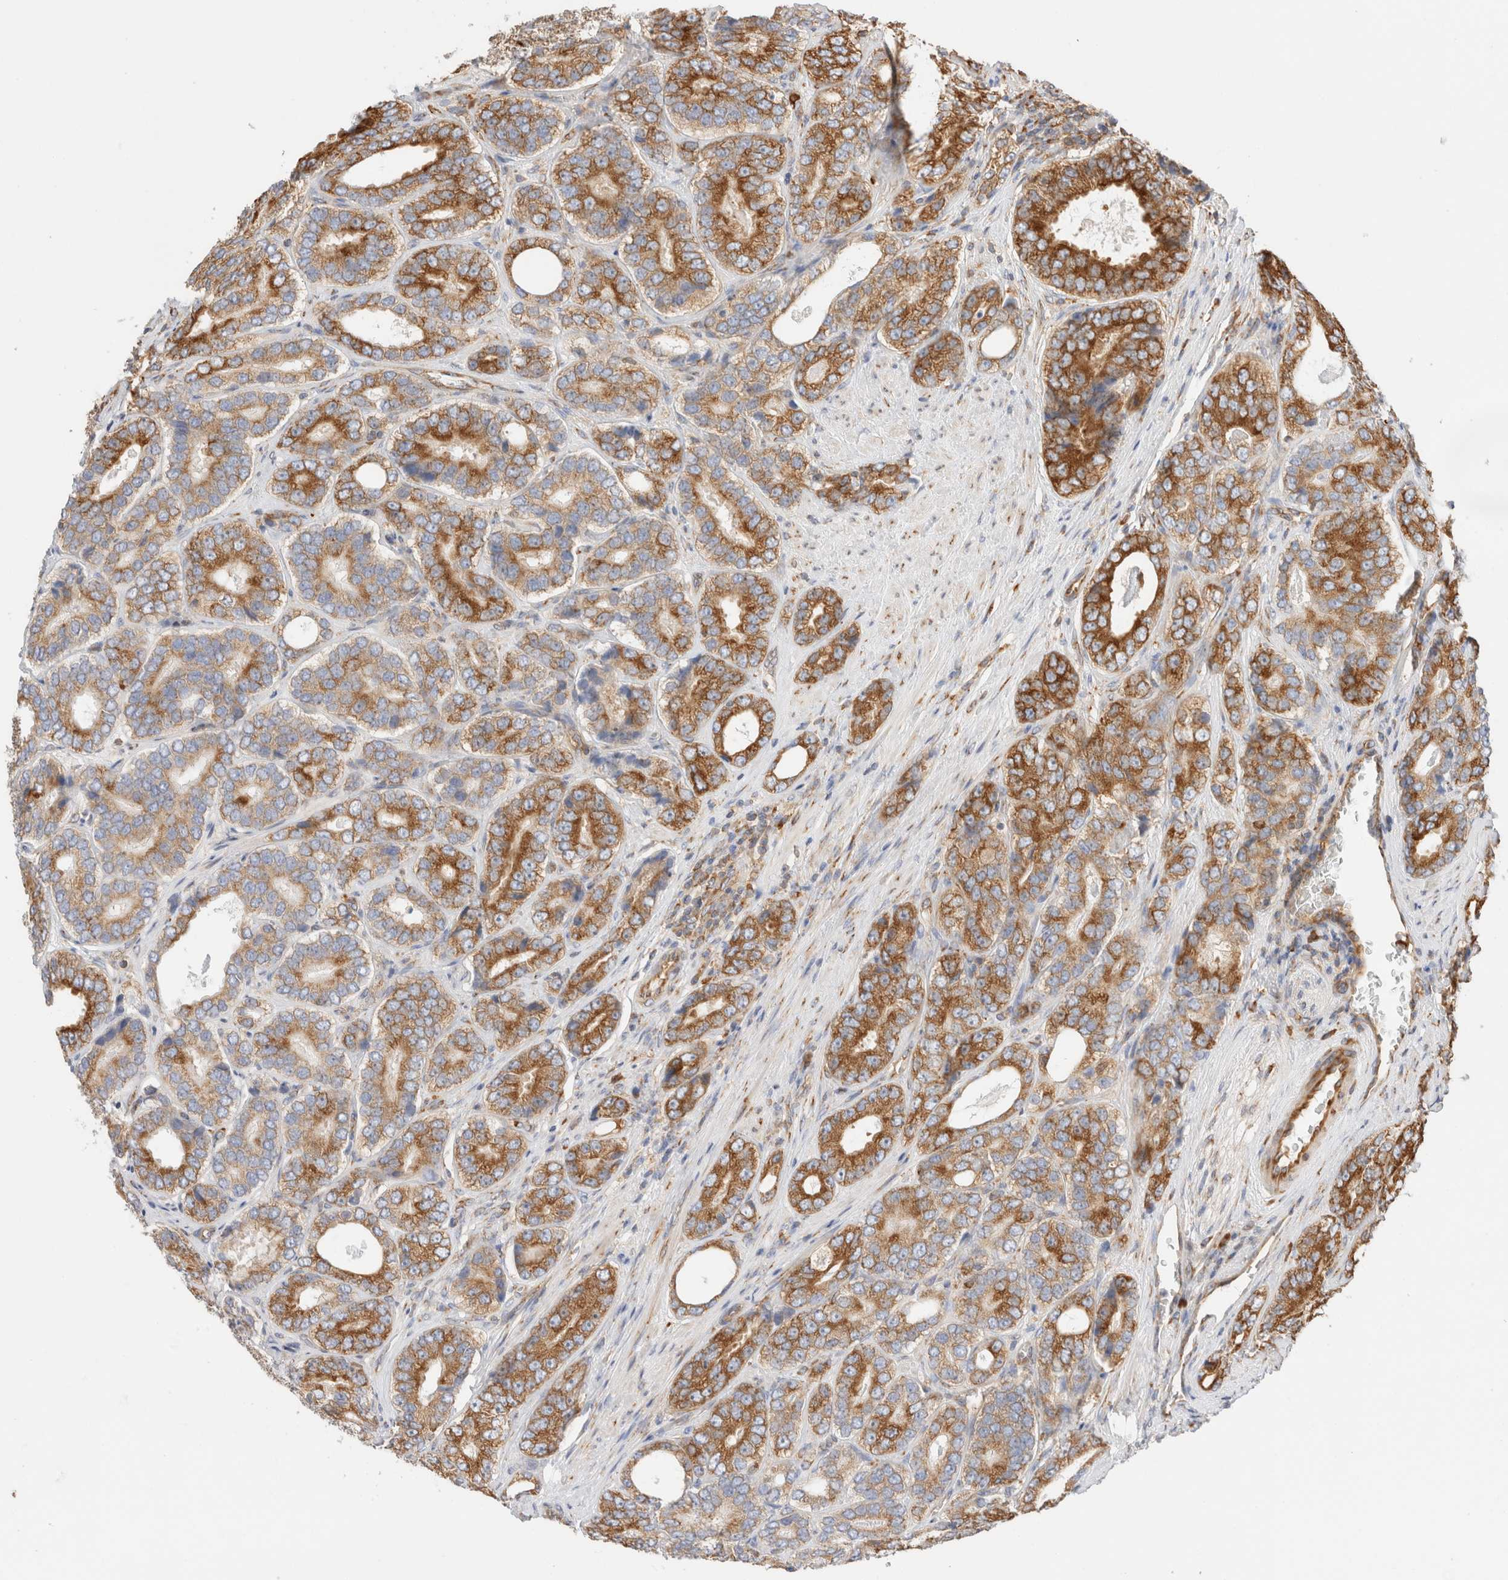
{"staining": {"intensity": "strong", "quantity": ">75%", "location": "cytoplasmic/membranous"}, "tissue": "prostate cancer", "cell_type": "Tumor cells", "image_type": "cancer", "snomed": [{"axis": "morphology", "description": "Adenocarcinoma, High grade"}, {"axis": "topography", "description": "Prostate"}], "caption": "Immunohistochemical staining of prostate cancer reveals high levels of strong cytoplasmic/membranous protein staining in approximately >75% of tumor cells.", "gene": "ZC2HC1A", "patient": {"sex": "male", "age": 56}}